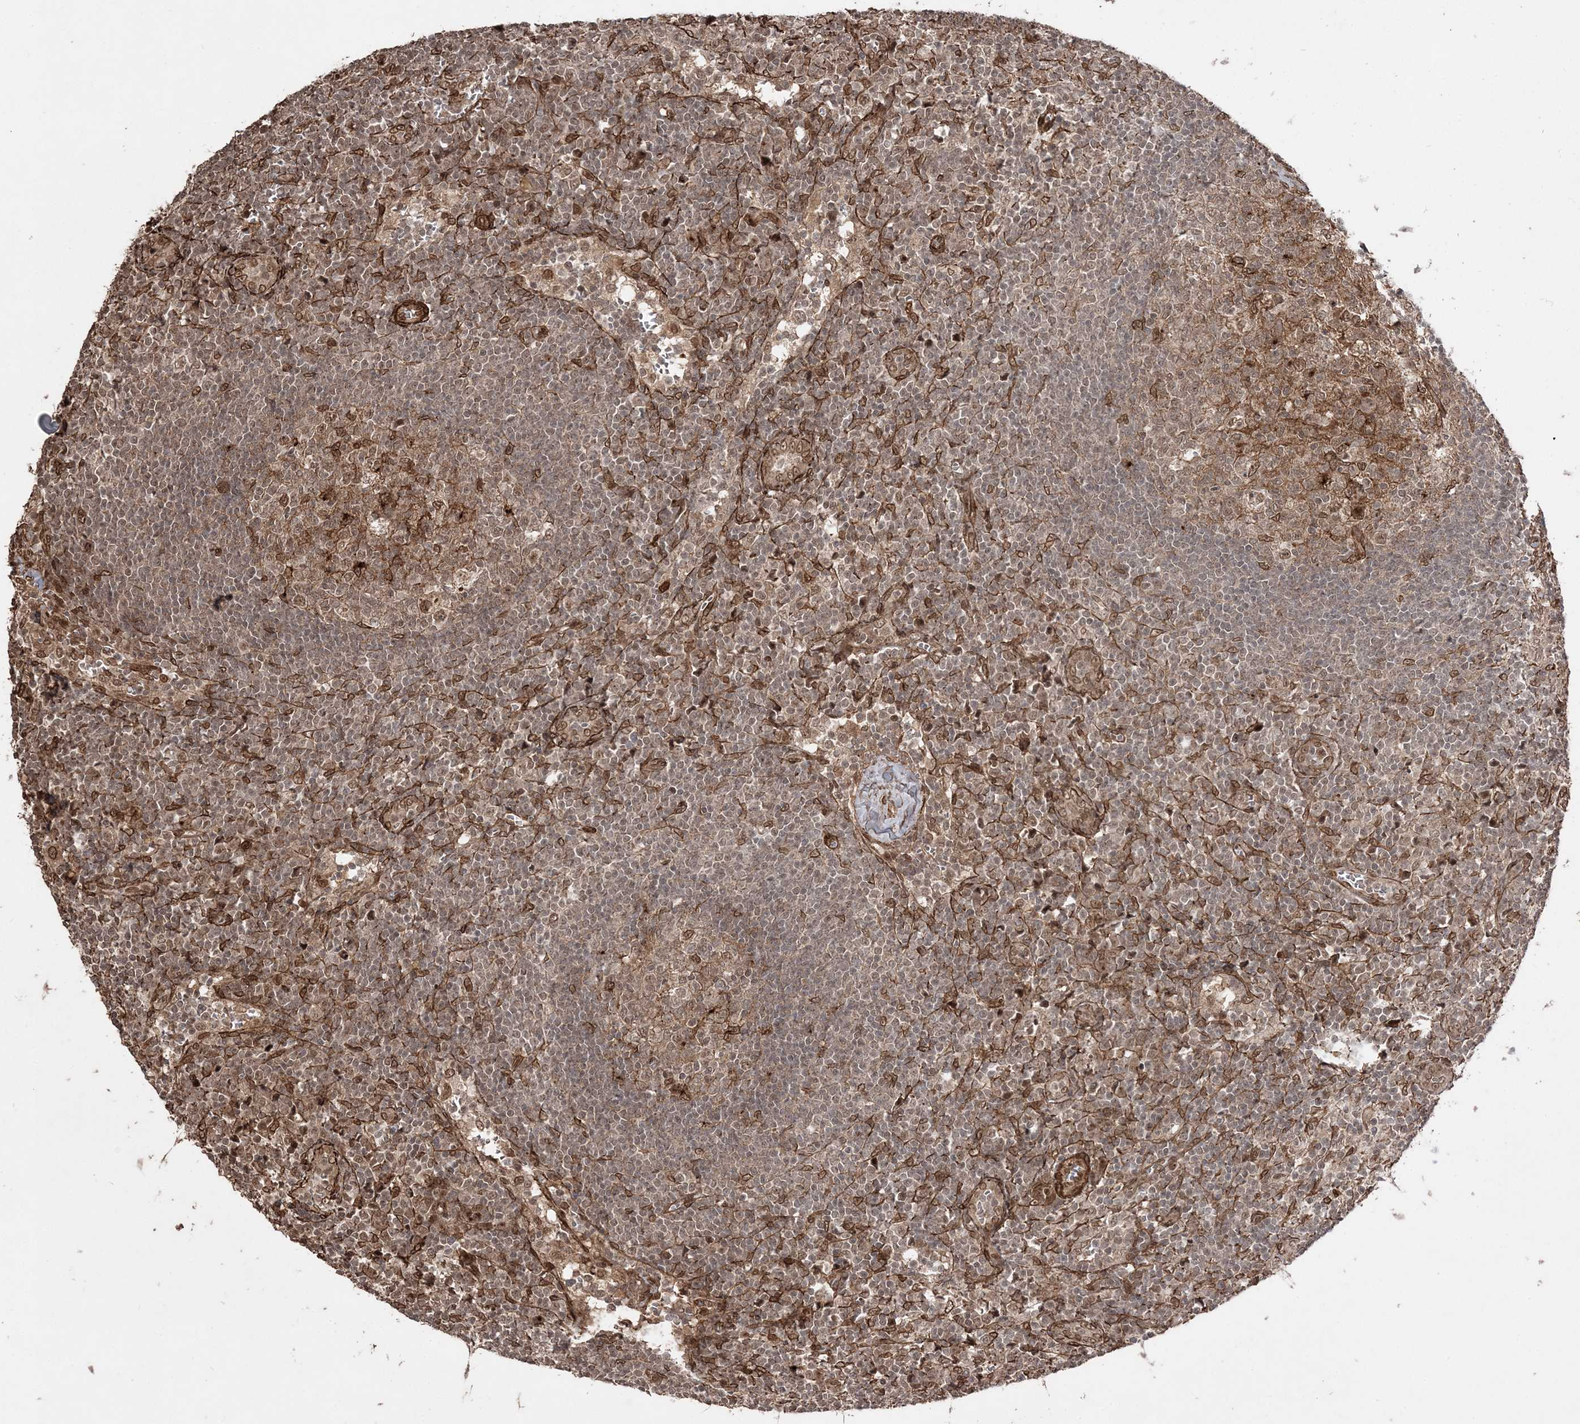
{"staining": {"intensity": "moderate", "quantity": ">75%", "location": "cytoplasmic/membranous,nuclear"}, "tissue": "lymph node", "cell_type": "Germinal center cells", "image_type": "normal", "snomed": [{"axis": "morphology", "description": "Normal tissue, NOS"}, {"axis": "morphology", "description": "Squamous cell carcinoma, metastatic, NOS"}, {"axis": "topography", "description": "Lymph node"}], "caption": "Protein expression analysis of normal human lymph node reveals moderate cytoplasmic/membranous,nuclear positivity in about >75% of germinal center cells. The staining was performed using DAB to visualize the protein expression in brown, while the nuclei were stained in blue with hematoxylin (Magnification: 20x).", "gene": "ETAA1", "patient": {"sex": "male", "age": 73}}